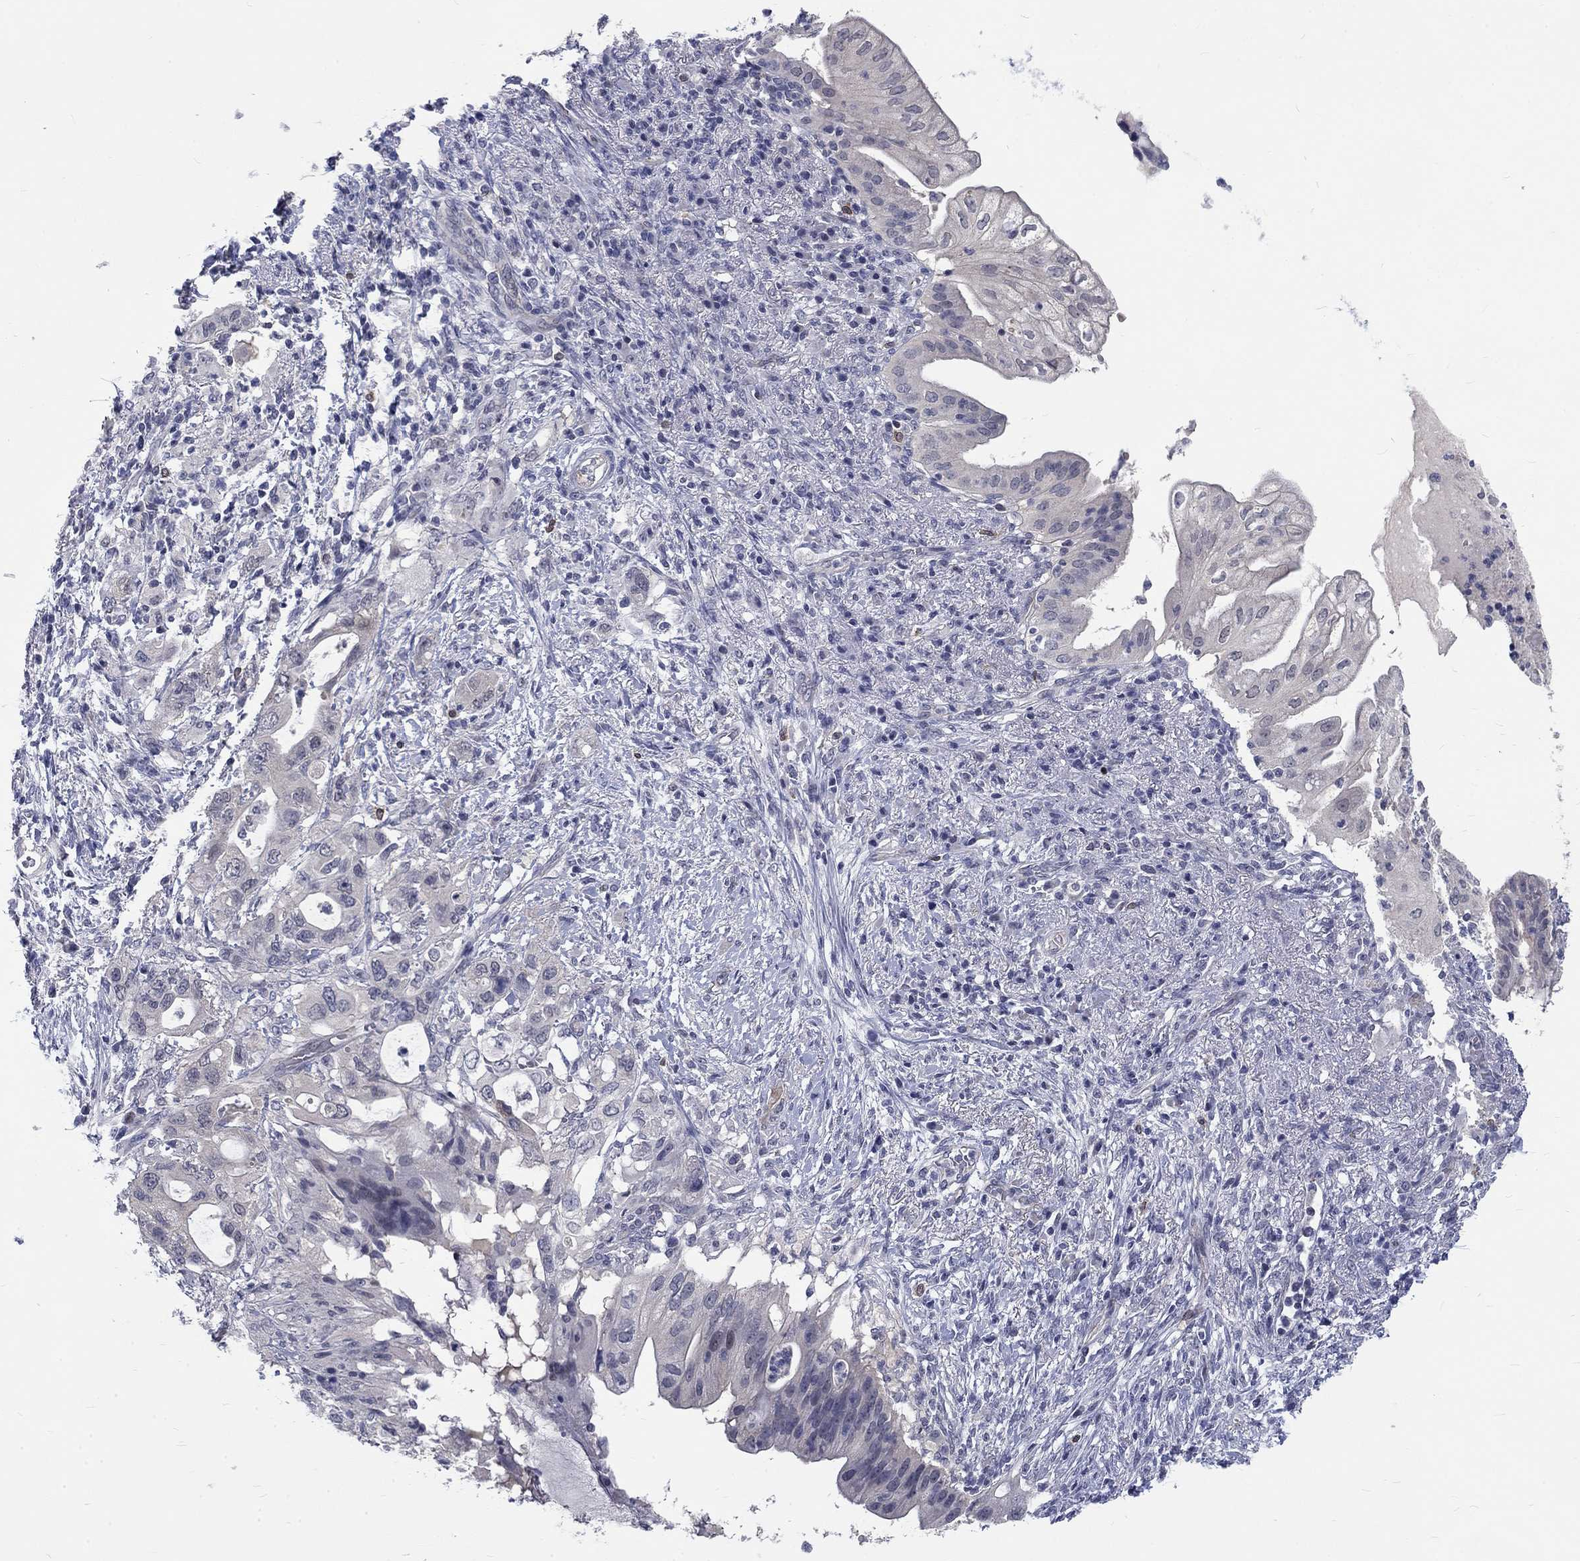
{"staining": {"intensity": "negative", "quantity": "none", "location": "none"}, "tissue": "pancreatic cancer", "cell_type": "Tumor cells", "image_type": "cancer", "snomed": [{"axis": "morphology", "description": "Adenocarcinoma, NOS"}, {"axis": "topography", "description": "Pancreas"}], "caption": "The immunohistochemistry (IHC) image has no significant positivity in tumor cells of pancreatic cancer (adenocarcinoma) tissue. The staining was performed using DAB to visualize the protein expression in brown, while the nuclei were stained in blue with hematoxylin (Magnification: 20x).", "gene": "PHKA1", "patient": {"sex": "female", "age": 72}}